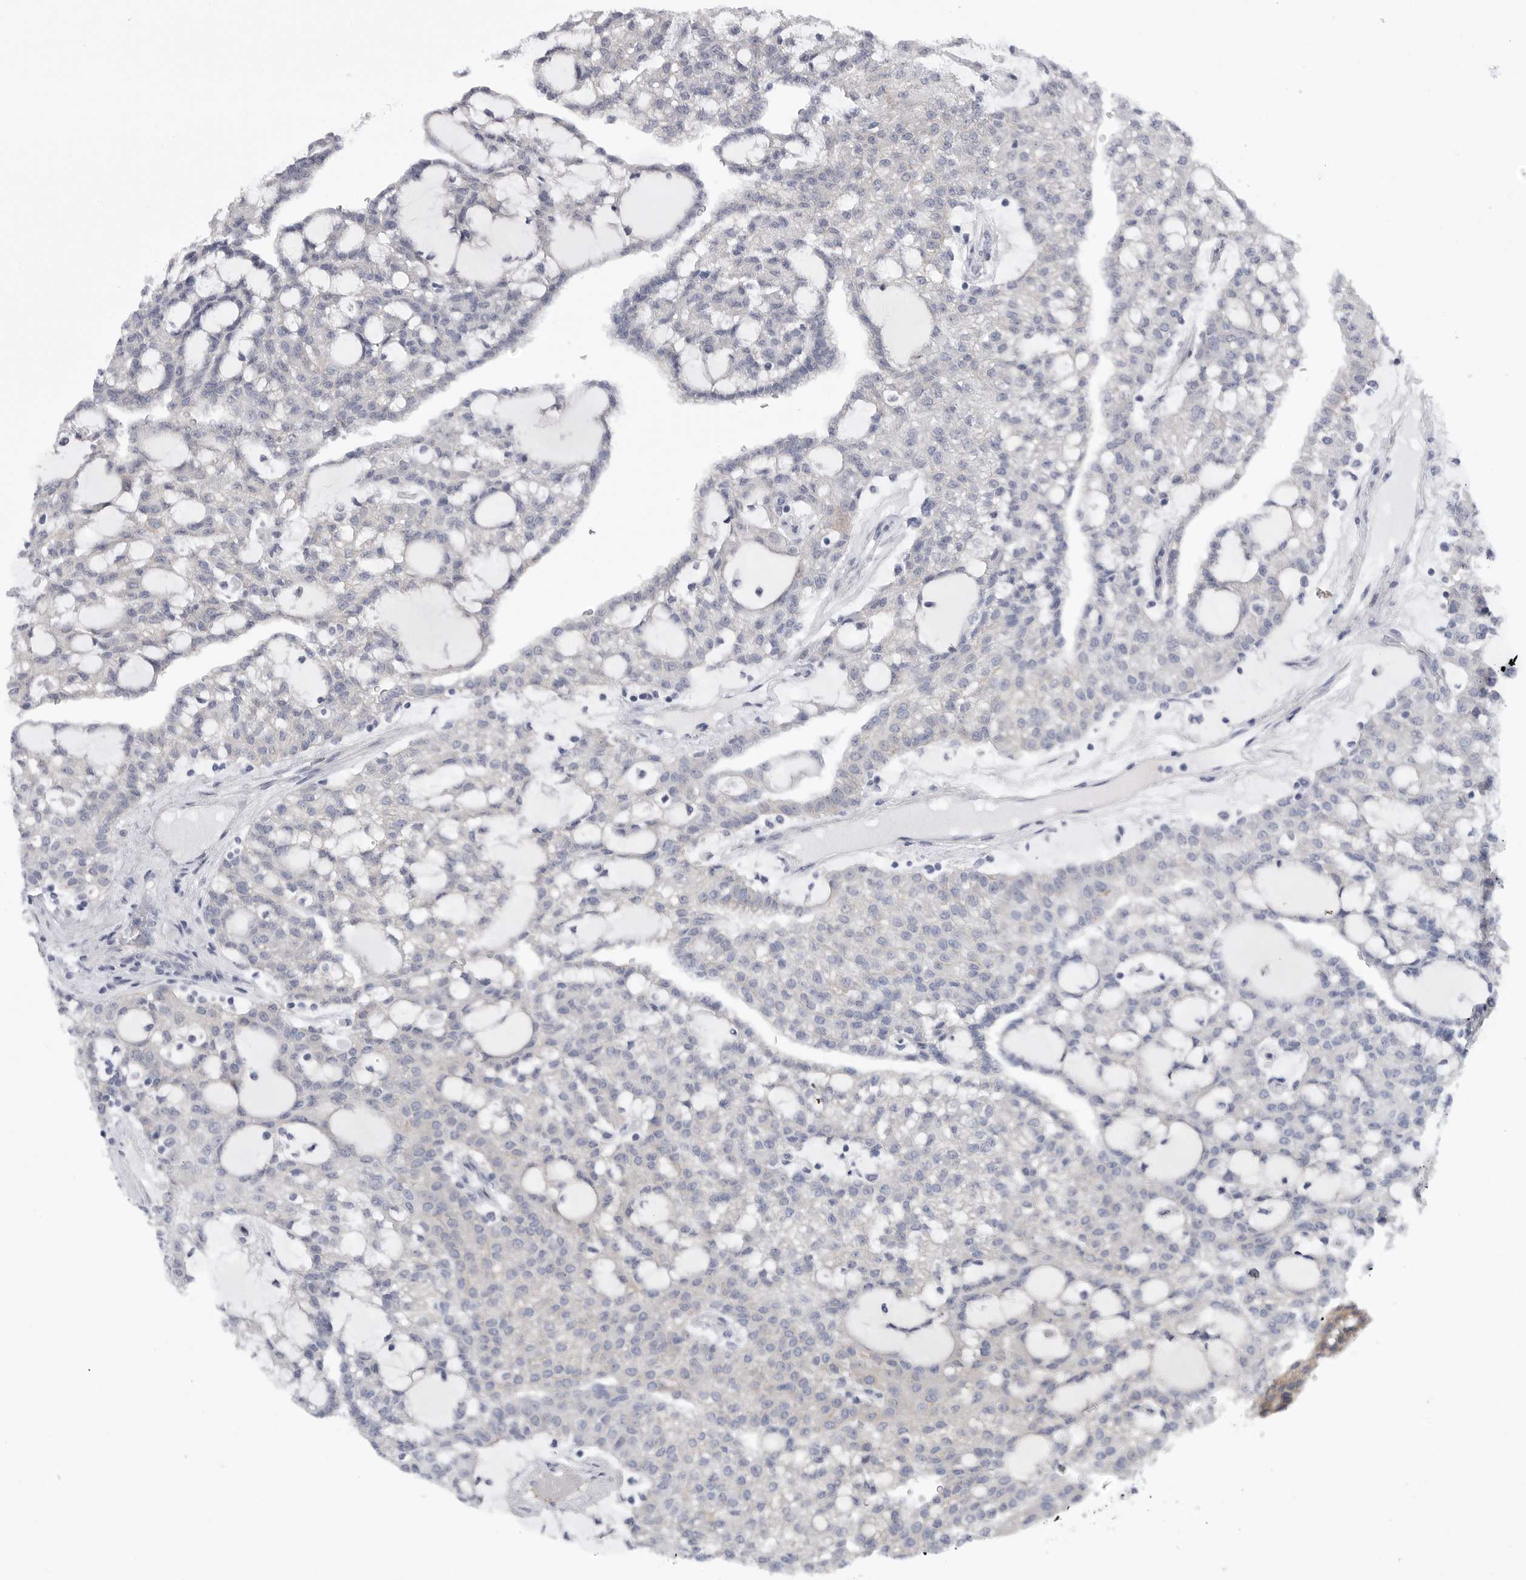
{"staining": {"intensity": "negative", "quantity": "none", "location": "none"}, "tissue": "renal cancer", "cell_type": "Tumor cells", "image_type": "cancer", "snomed": [{"axis": "morphology", "description": "Adenocarcinoma, NOS"}, {"axis": "topography", "description": "Kidney"}], "caption": "A histopathology image of human adenocarcinoma (renal) is negative for staining in tumor cells.", "gene": "FBXO43", "patient": {"sex": "male", "age": 63}}